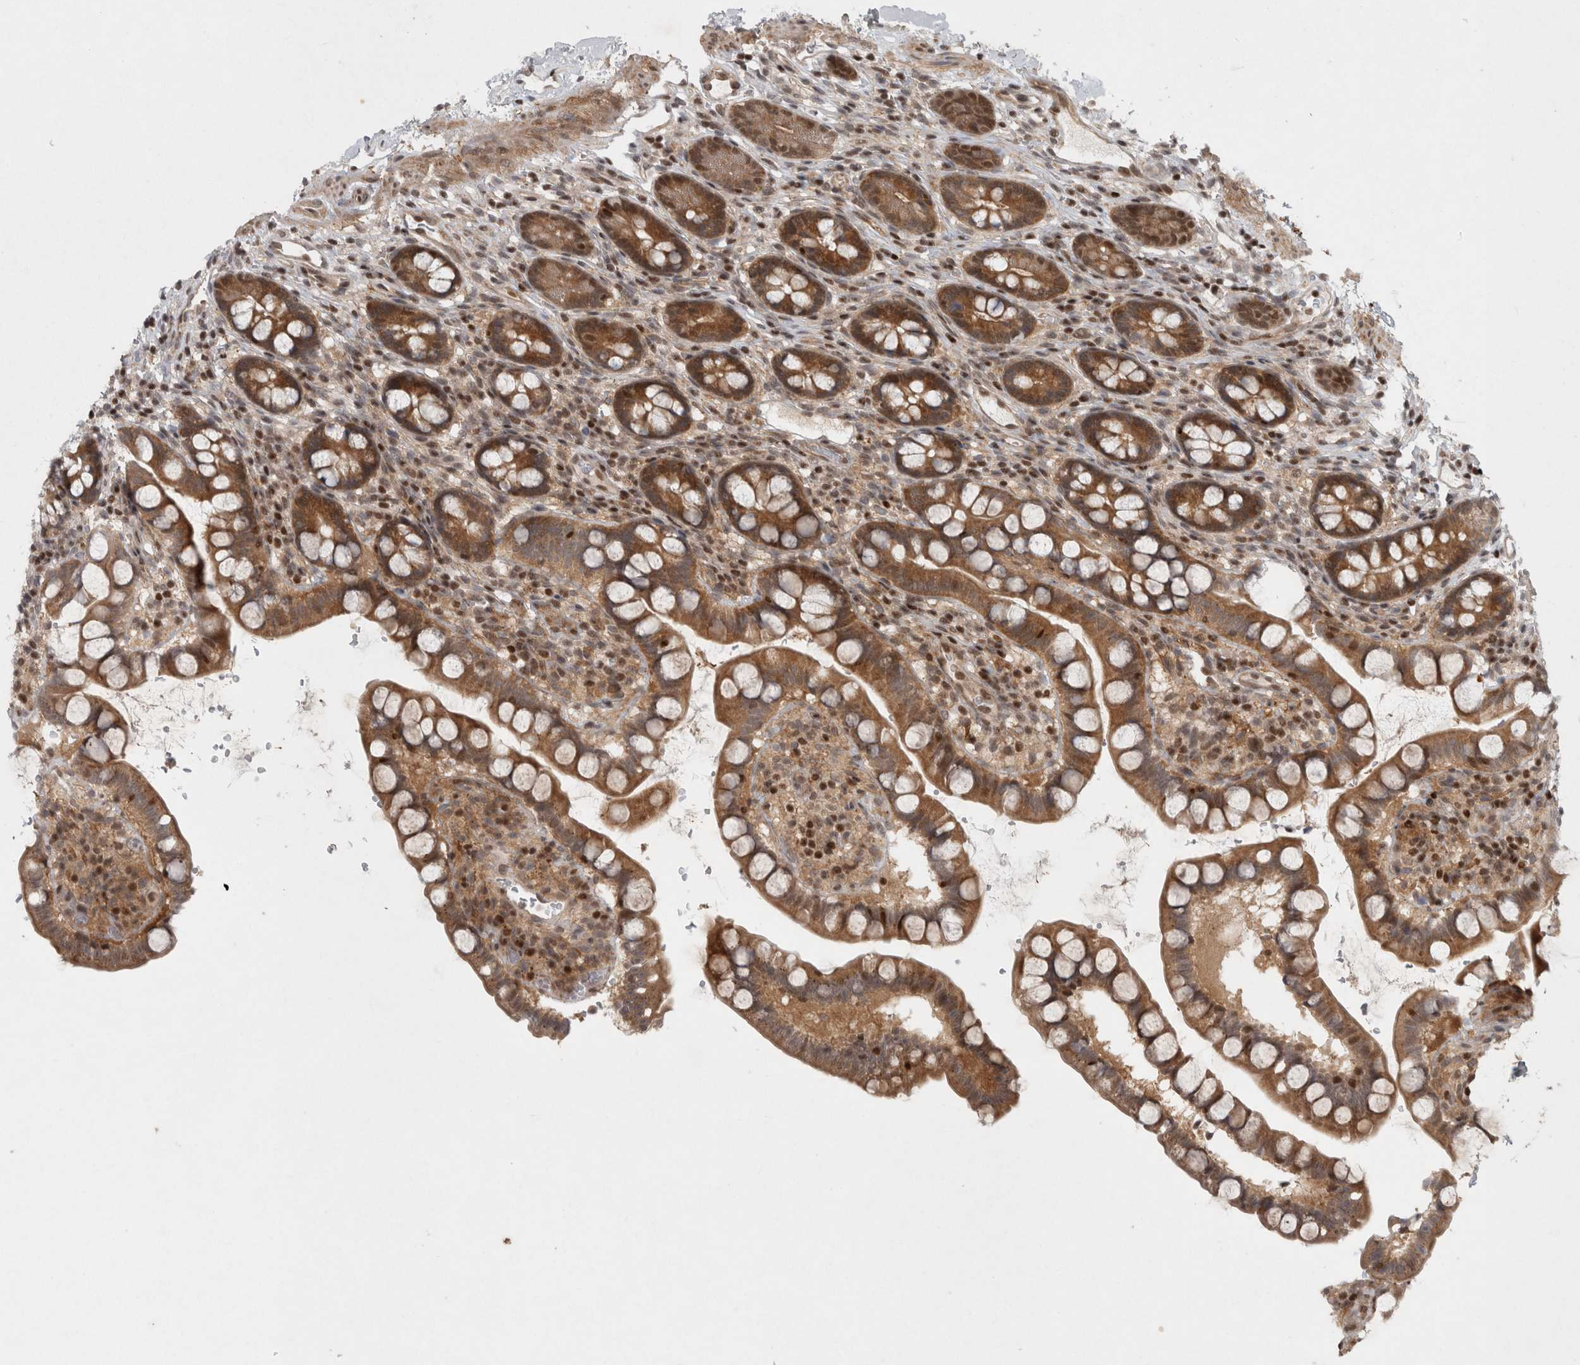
{"staining": {"intensity": "moderate", "quantity": ">75%", "location": "cytoplasmic/membranous,nuclear"}, "tissue": "small intestine", "cell_type": "Glandular cells", "image_type": "normal", "snomed": [{"axis": "morphology", "description": "Normal tissue, NOS"}, {"axis": "topography", "description": "Smooth muscle"}, {"axis": "topography", "description": "Small intestine"}], "caption": "Immunohistochemical staining of unremarkable small intestine shows moderate cytoplasmic/membranous,nuclear protein expression in about >75% of glandular cells.", "gene": "KDM8", "patient": {"sex": "female", "age": 84}}